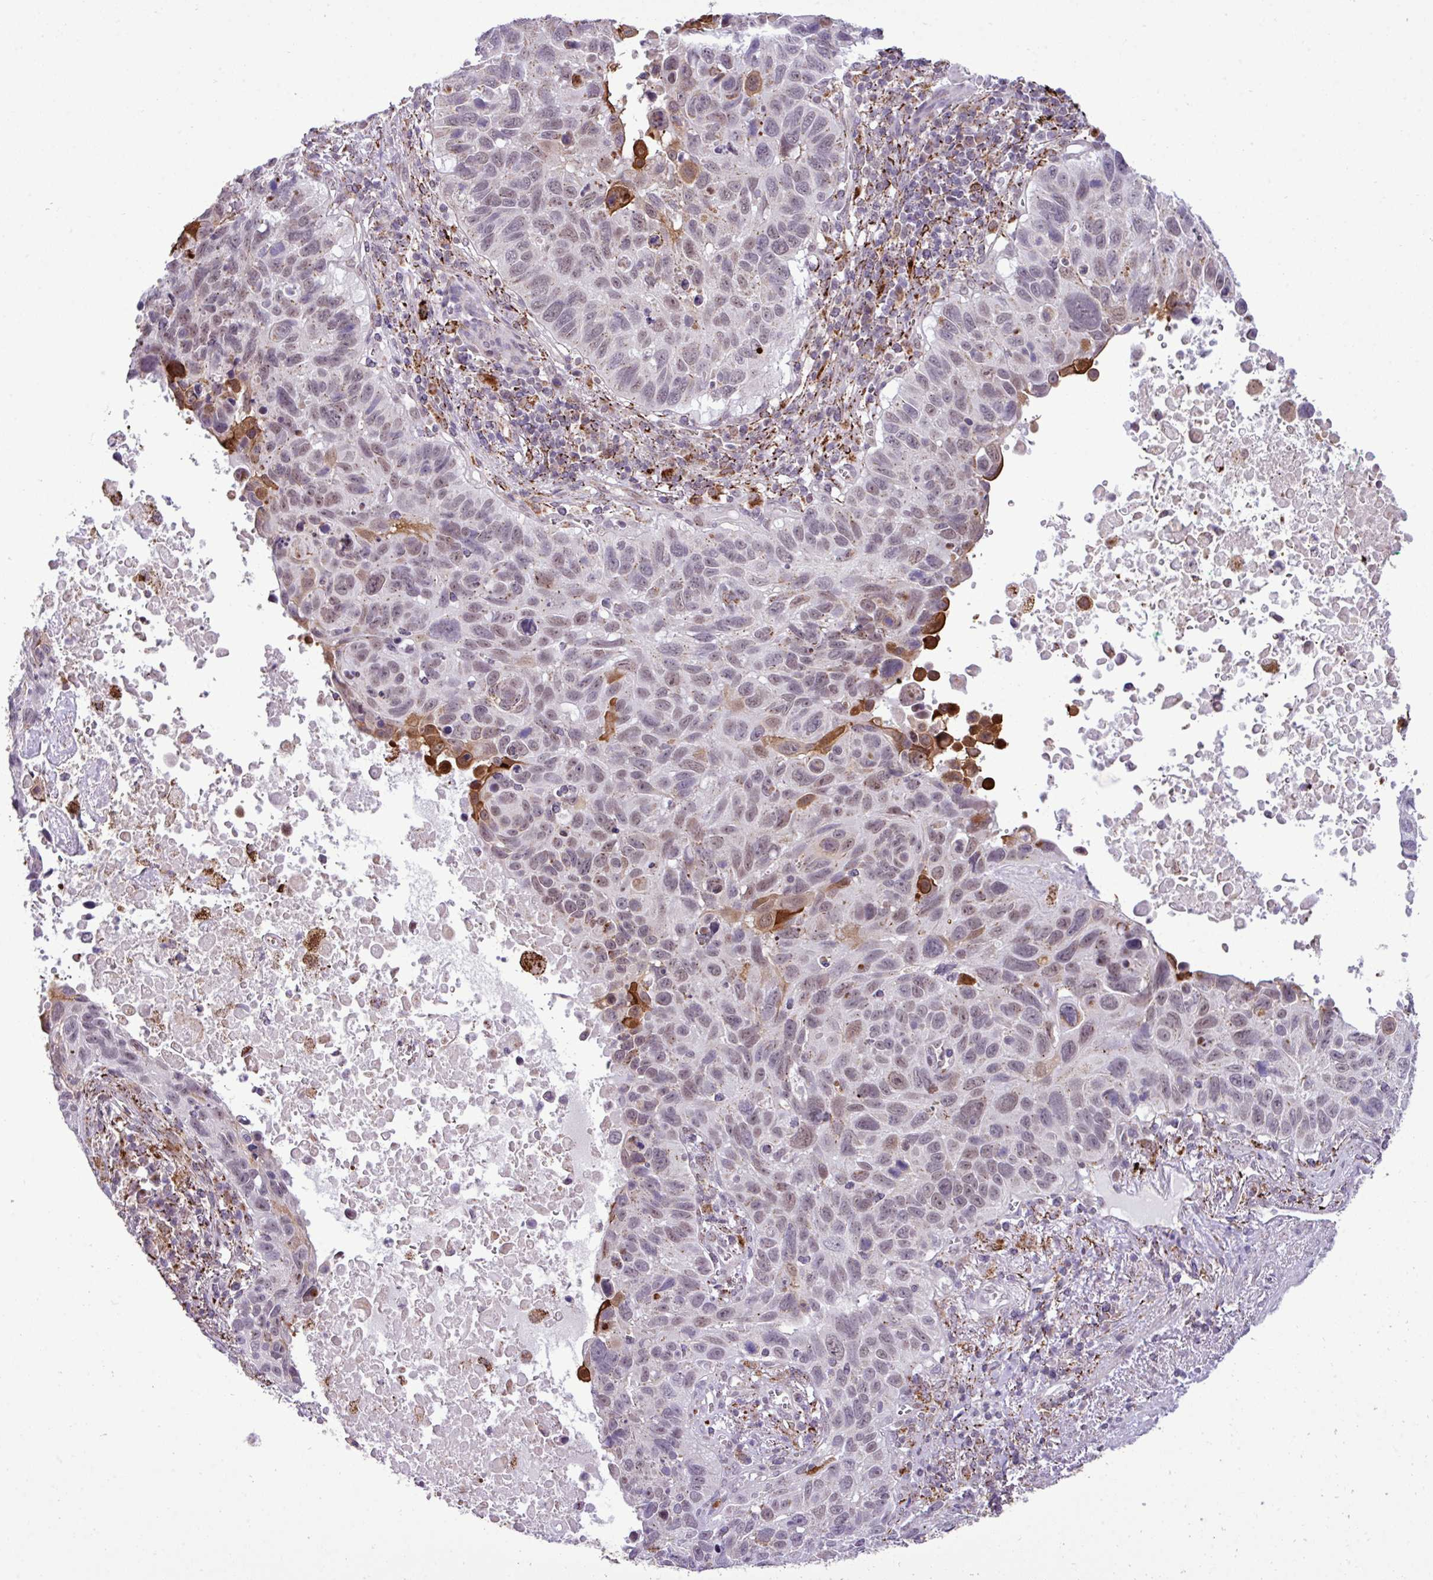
{"staining": {"intensity": "weak", "quantity": "<25%", "location": "cytoplasmic/membranous,nuclear"}, "tissue": "lung cancer", "cell_type": "Tumor cells", "image_type": "cancer", "snomed": [{"axis": "morphology", "description": "Squamous cell carcinoma, NOS"}, {"axis": "topography", "description": "Lung"}], "caption": "Lung squamous cell carcinoma was stained to show a protein in brown. There is no significant positivity in tumor cells.", "gene": "SGPP1", "patient": {"sex": "male", "age": 66}}